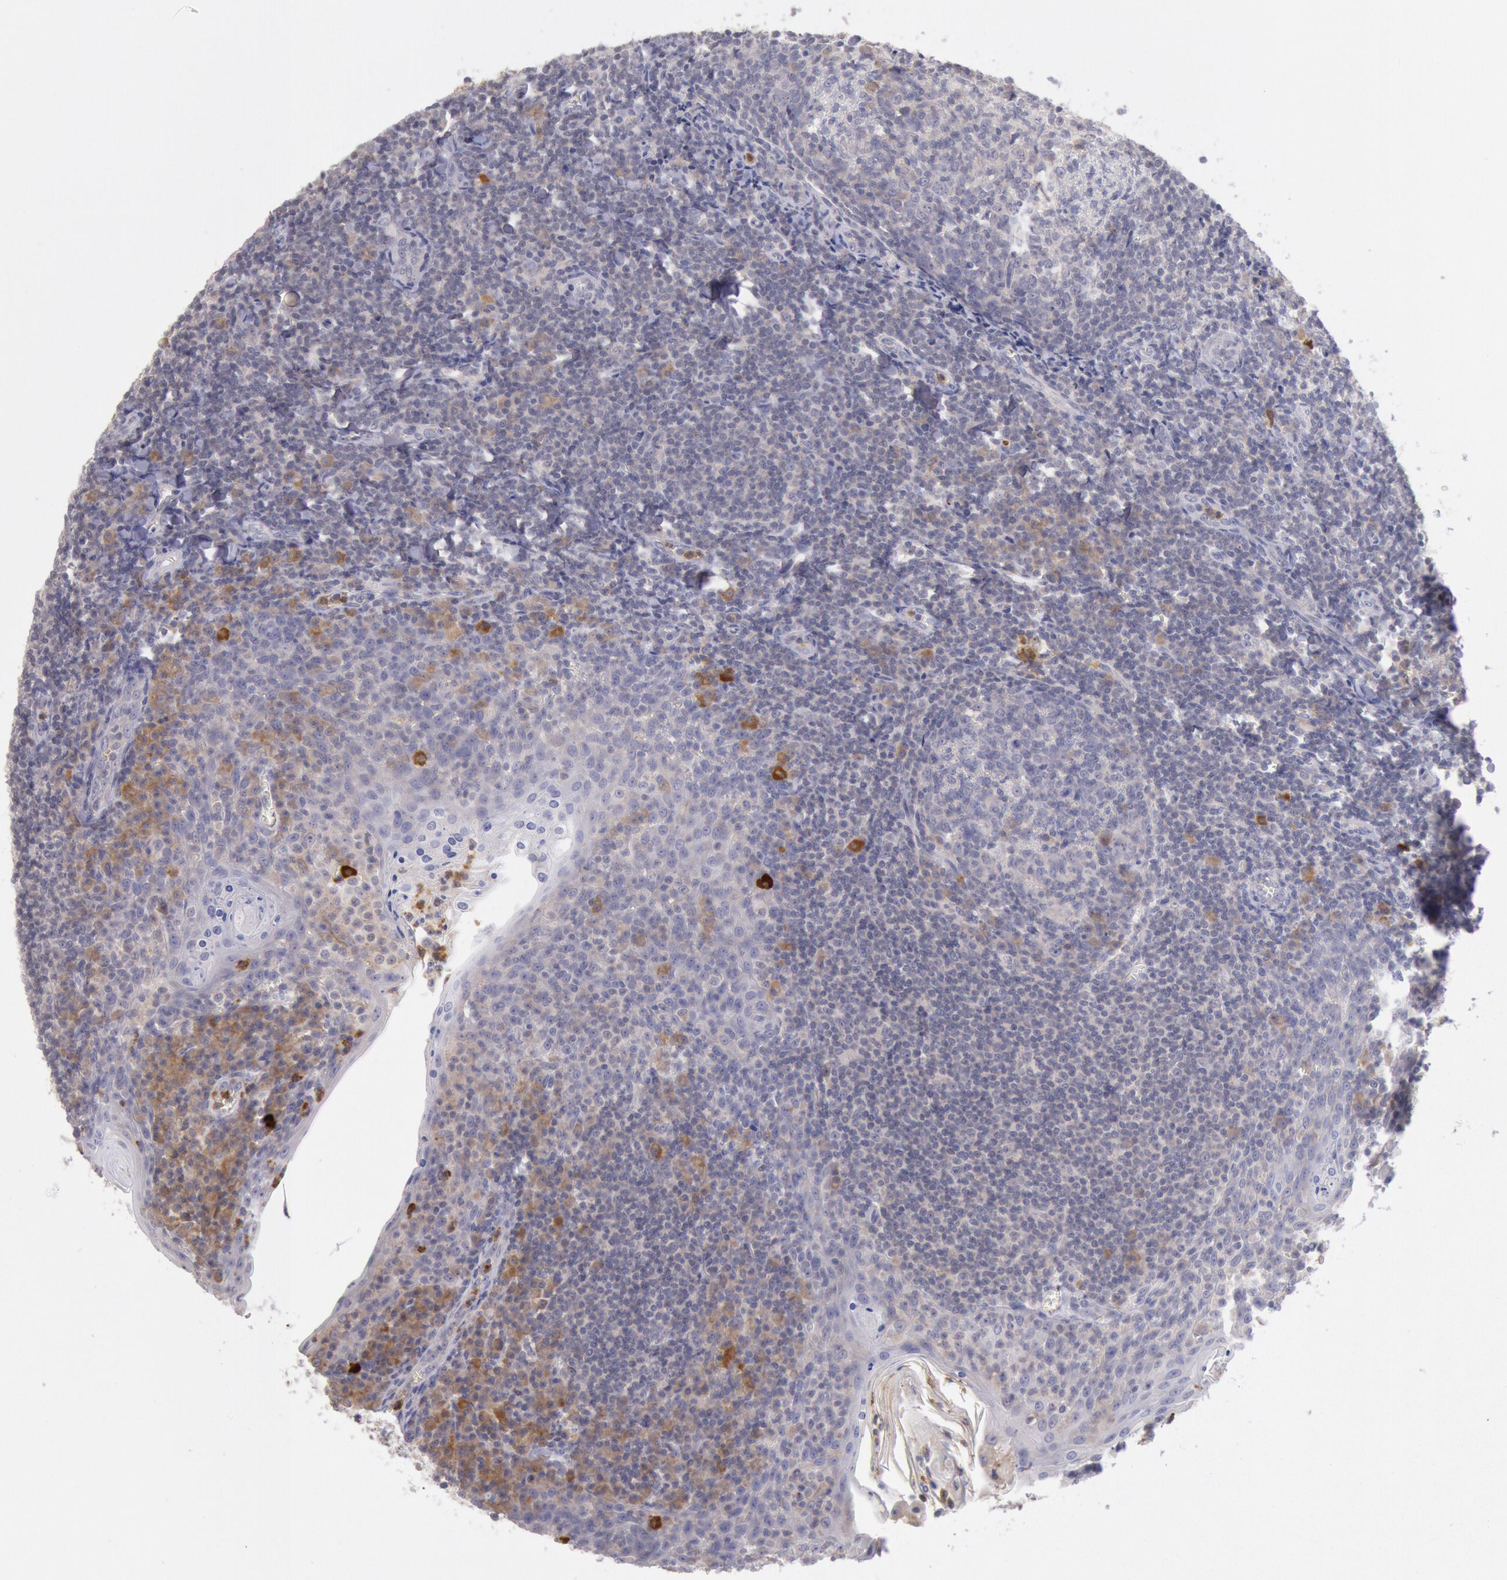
{"staining": {"intensity": "weak", "quantity": ">75%", "location": "cytoplasmic/membranous"}, "tissue": "tonsil", "cell_type": "Germinal center cells", "image_type": "normal", "snomed": [{"axis": "morphology", "description": "Normal tissue, NOS"}, {"axis": "topography", "description": "Tonsil"}], "caption": "Protein expression by immunohistochemistry exhibits weak cytoplasmic/membranous expression in approximately >75% of germinal center cells in unremarkable tonsil.", "gene": "GAL3ST1", "patient": {"sex": "male", "age": 31}}